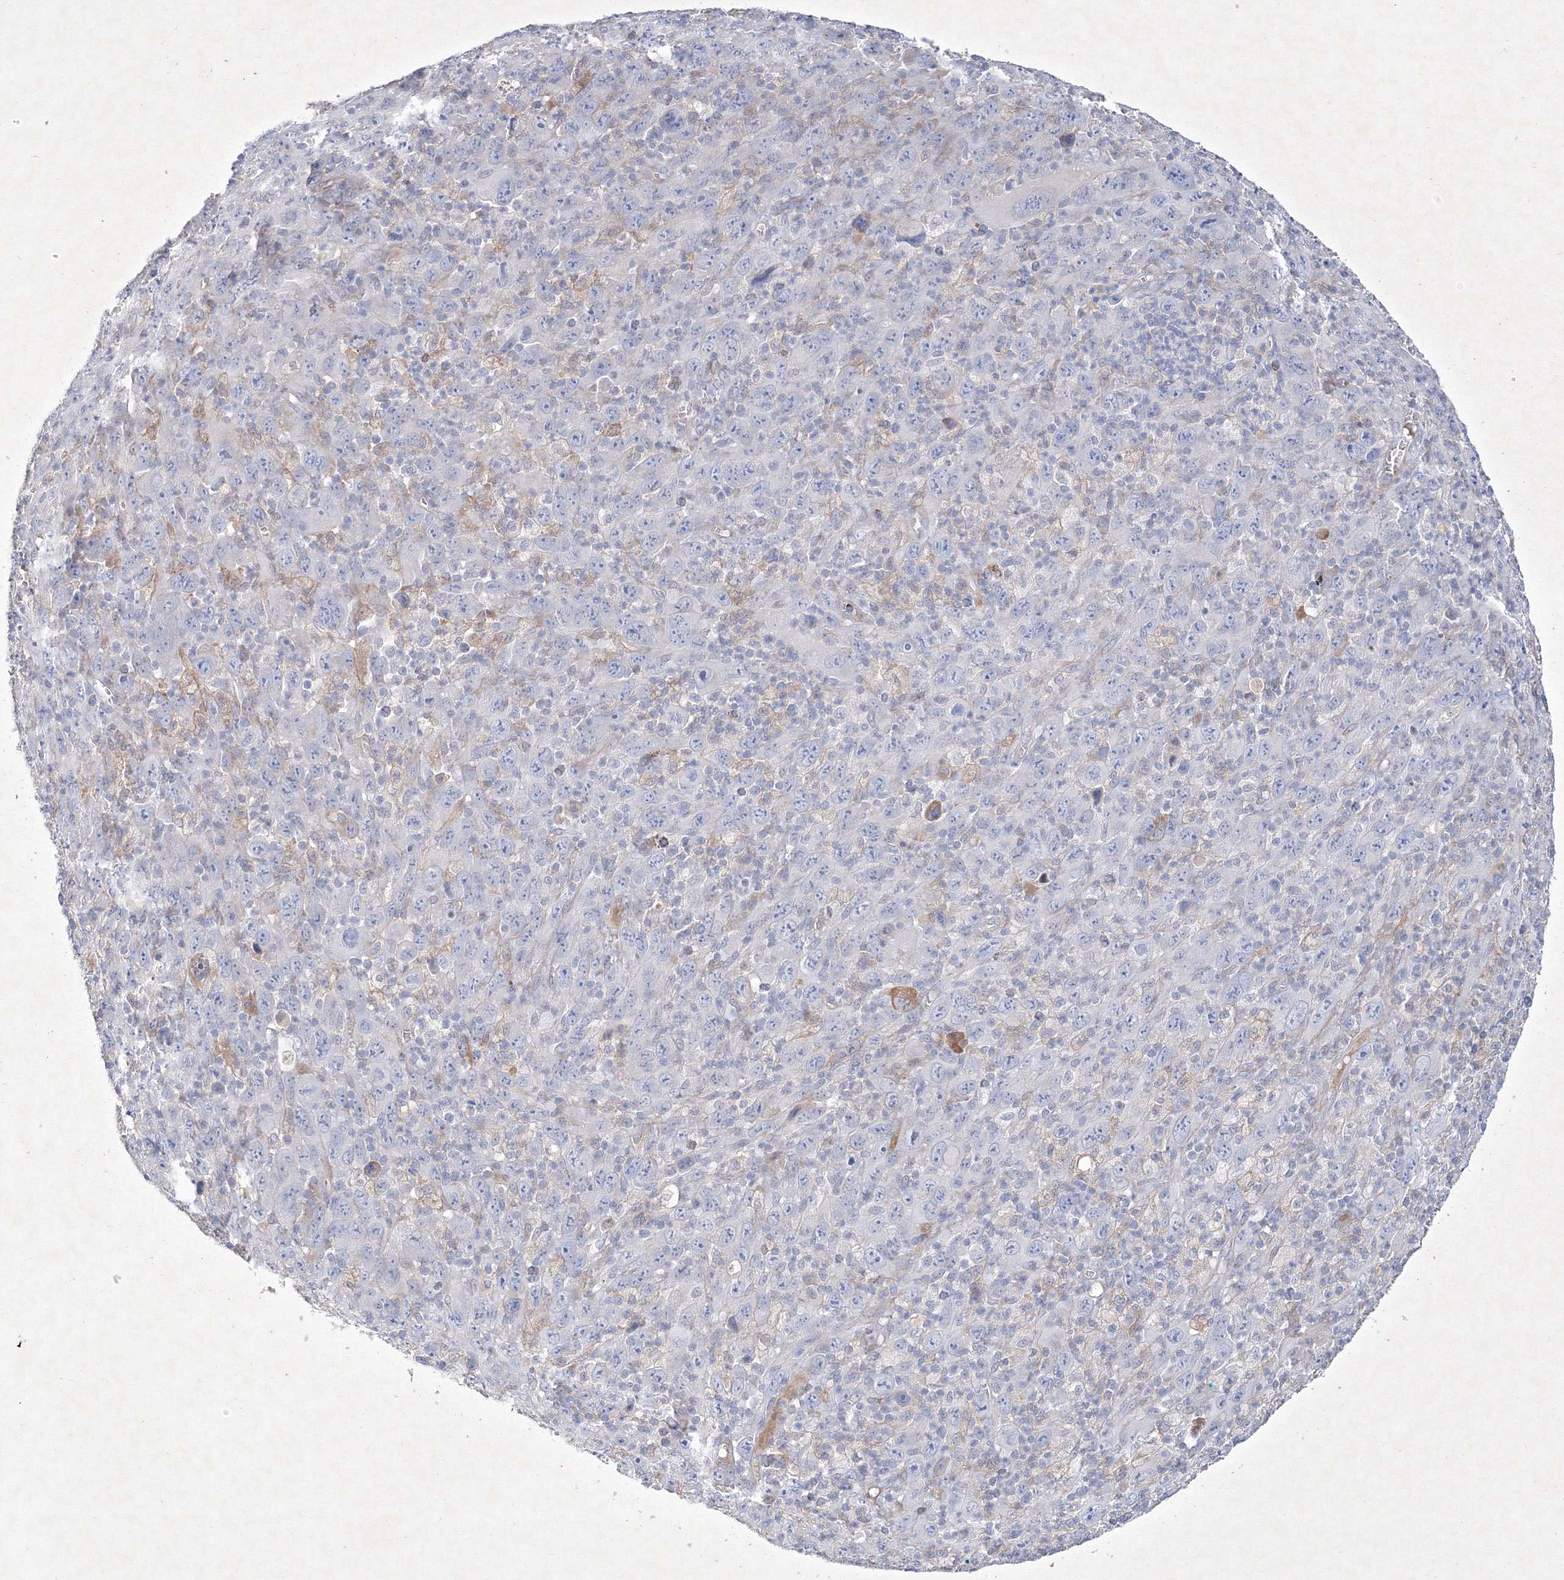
{"staining": {"intensity": "weak", "quantity": "<25%", "location": "cytoplasmic/membranous"}, "tissue": "melanoma", "cell_type": "Tumor cells", "image_type": "cancer", "snomed": [{"axis": "morphology", "description": "Malignant melanoma, Metastatic site"}, {"axis": "topography", "description": "Skin"}], "caption": "Tumor cells are negative for protein expression in human malignant melanoma (metastatic site). Nuclei are stained in blue.", "gene": "CXXC4", "patient": {"sex": "female", "age": 56}}